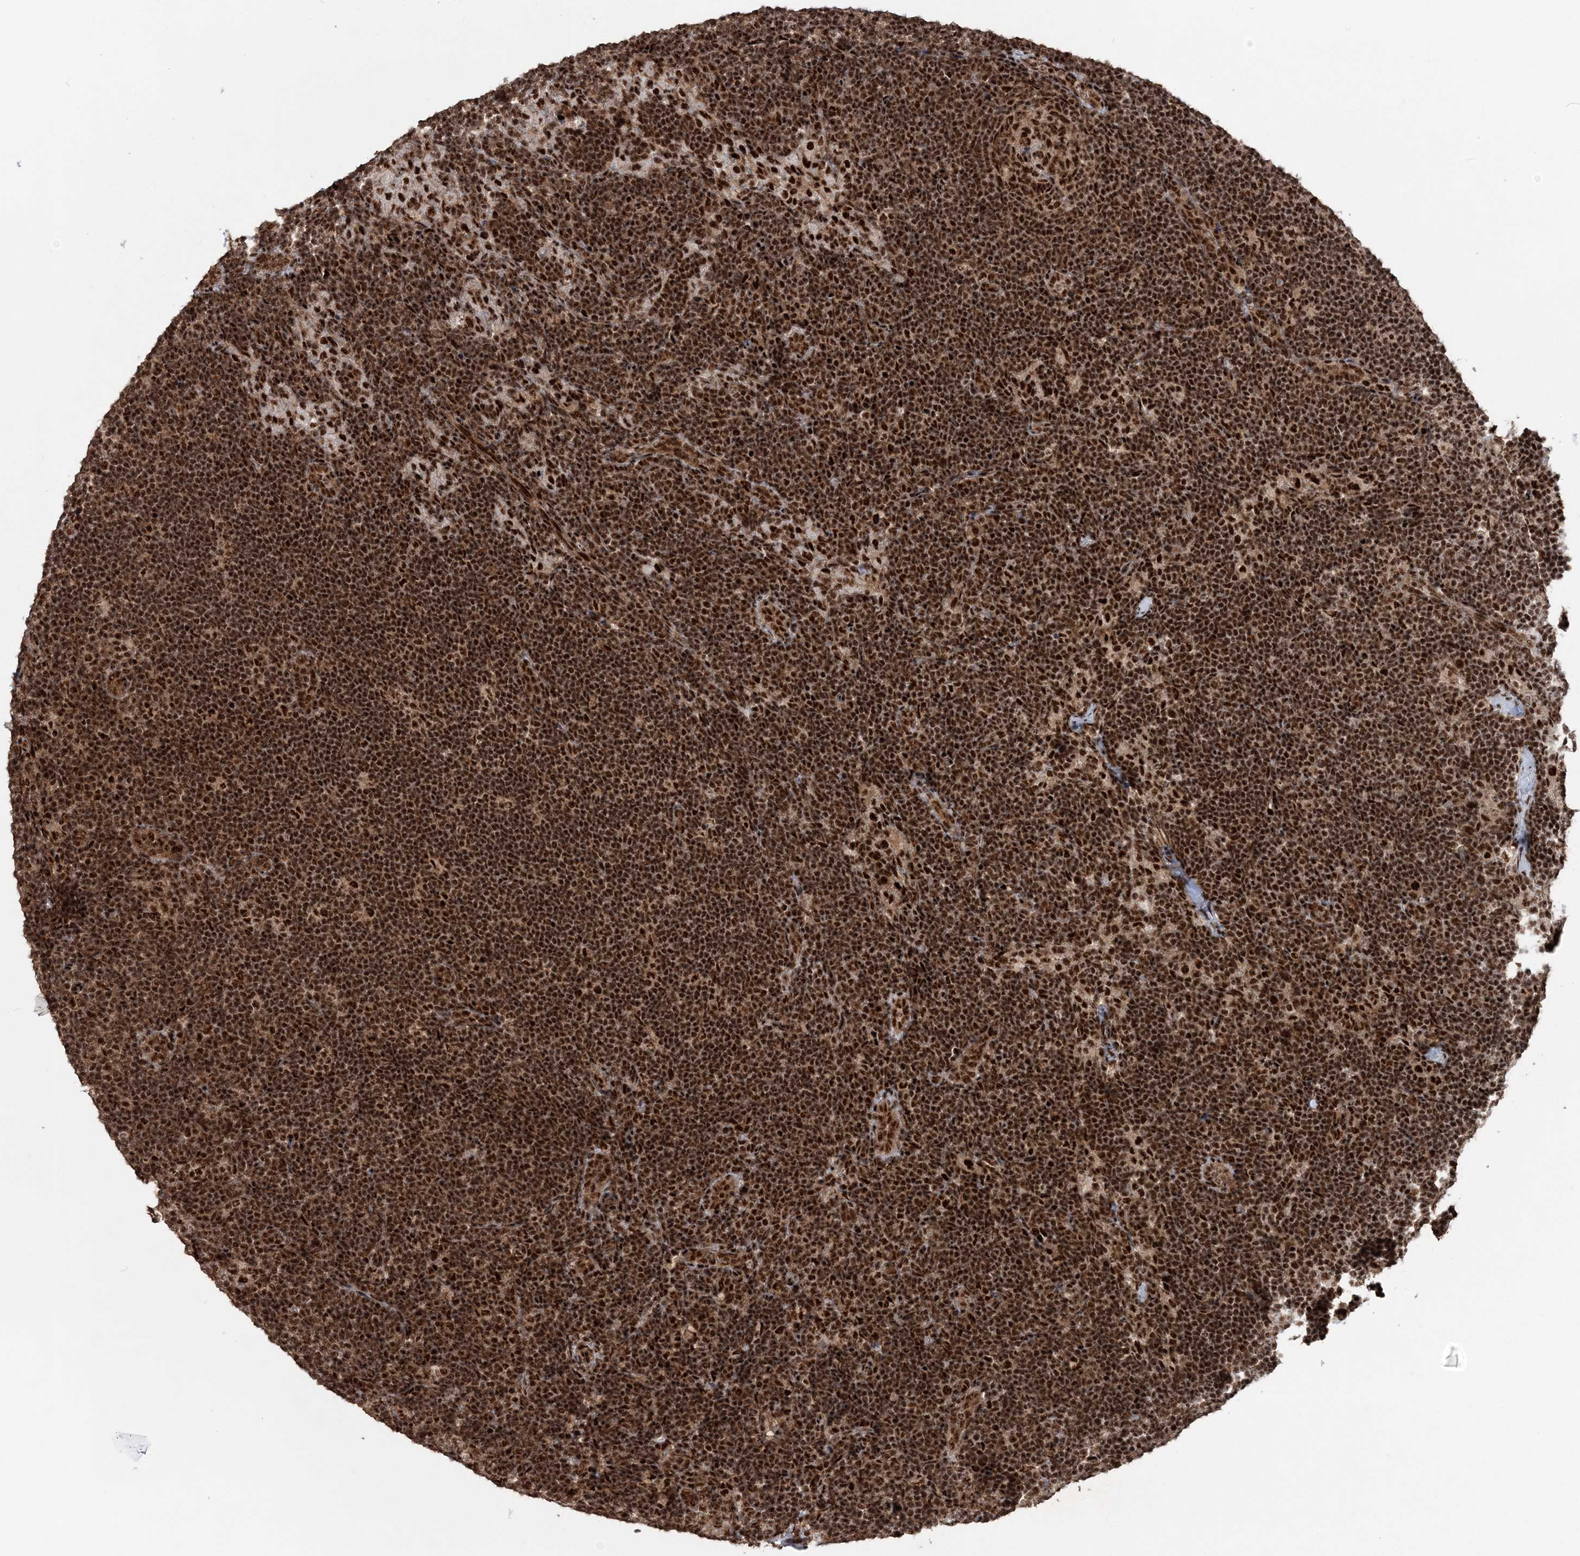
{"staining": {"intensity": "strong", "quantity": ">75%", "location": "nuclear"}, "tissue": "lymph node", "cell_type": "Germinal center cells", "image_type": "normal", "snomed": [{"axis": "morphology", "description": "Normal tissue, NOS"}, {"axis": "topography", "description": "Lymph node"}], "caption": "Protein expression analysis of benign human lymph node reveals strong nuclear staining in about >75% of germinal center cells. The staining is performed using DAB brown chromogen to label protein expression. The nuclei are counter-stained blue using hematoxylin.", "gene": "EXOSC8", "patient": {"sex": "female", "age": 22}}